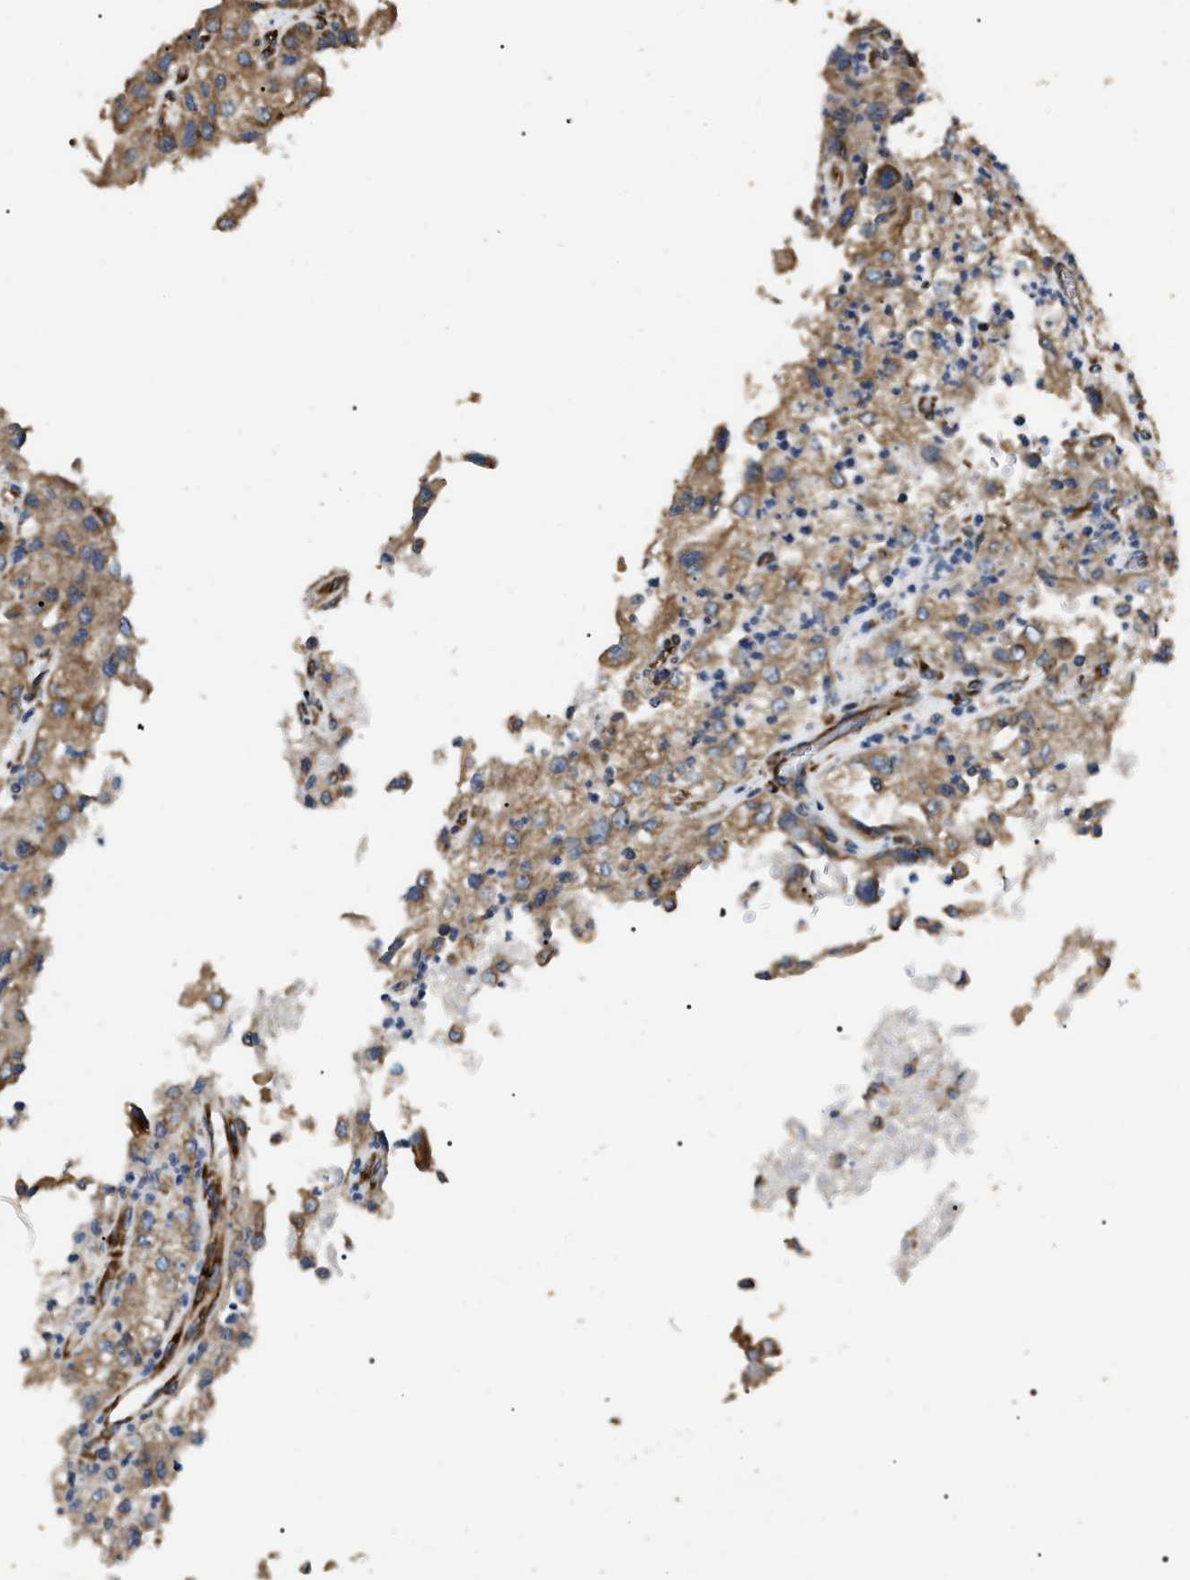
{"staining": {"intensity": "weak", "quantity": "25%-75%", "location": "cytoplasmic/membranous"}, "tissue": "renal cancer", "cell_type": "Tumor cells", "image_type": "cancer", "snomed": [{"axis": "morphology", "description": "Adenocarcinoma, NOS"}, {"axis": "topography", "description": "Kidney"}], "caption": "Immunohistochemistry staining of renal cancer, which reveals low levels of weak cytoplasmic/membranous positivity in approximately 25%-75% of tumor cells indicating weak cytoplasmic/membranous protein positivity. The staining was performed using DAB (brown) for protein detection and nuclei were counterstained in hematoxylin (blue).", "gene": "KTN1", "patient": {"sex": "female", "age": 54}}